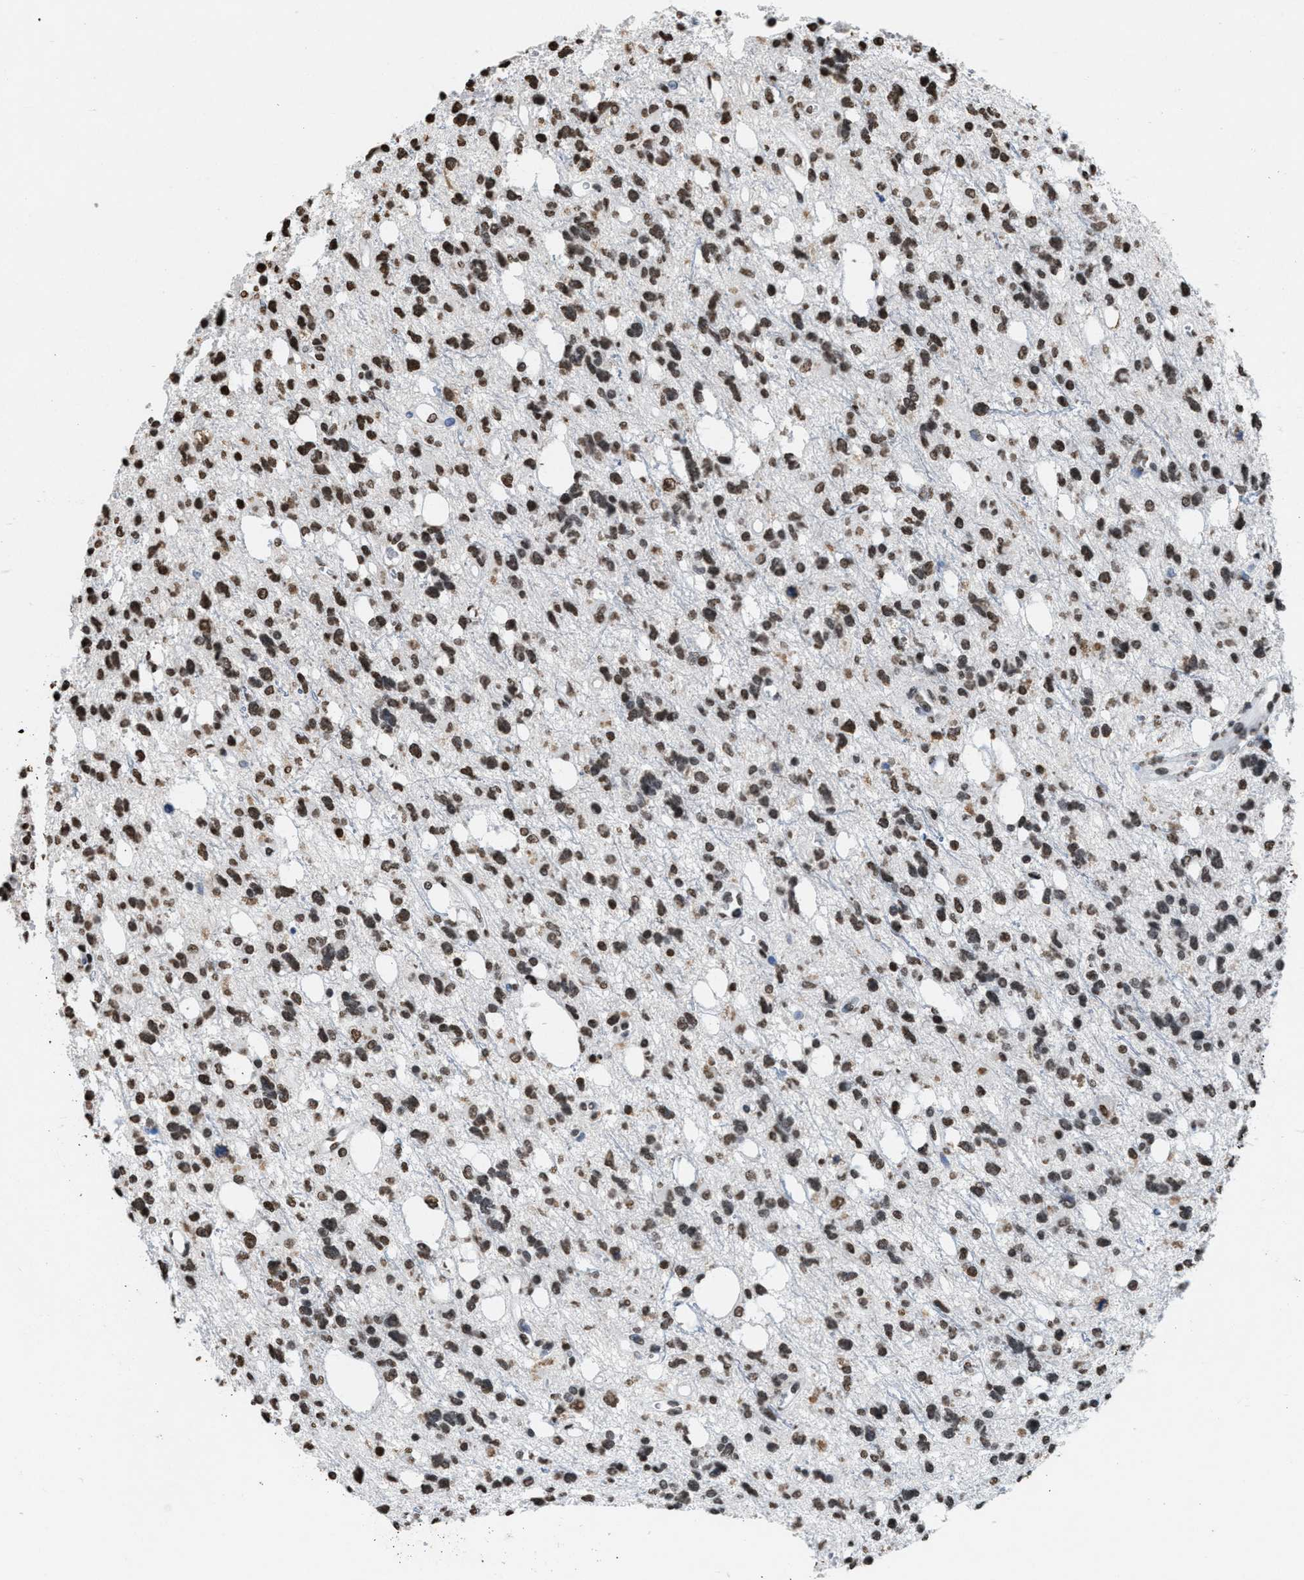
{"staining": {"intensity": "moderate", "quantity": ">75%", "location": "nuclear"}, "tissue": "glioma", "cell_type": "Tumor cells", "image_type": "cancer", "snomed": [{"axis": "morphology", "description": "Glioma, malignant, High grade"}, {"axis": "topography", "description": "Brain"}], "caption": "Immunohistochemistry (IHC) (DAB) staining of glioma reveals moderate nuclear protein staining in approximately >75% of tumor cells. (DAB (3,3'-diaminobenzidine) = brown stain, brightfield microscopy at high magnification).", "gene": "NUP88", "patient": {"sex": "female", "age": 62}}